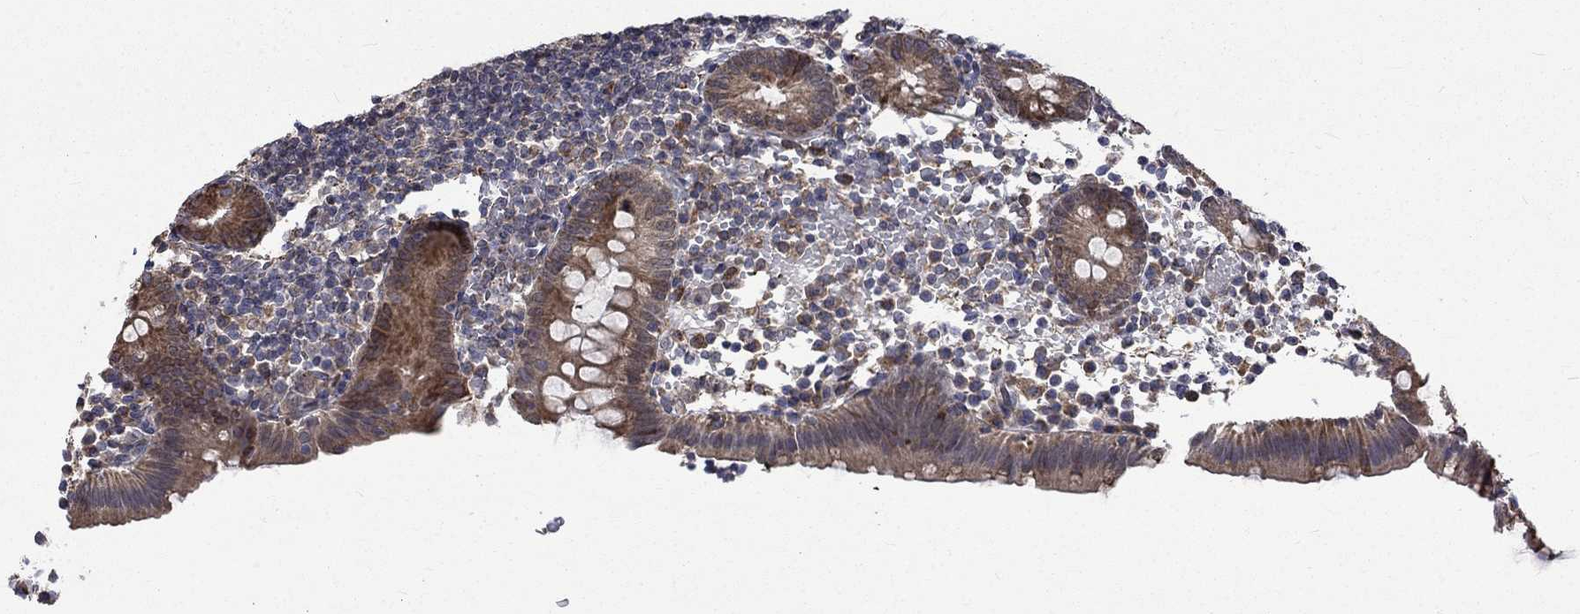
{"staining": {"intensity": "moderate", "quantity": ">75%", "location": "cytoplasmic/membranous"}, "tissue": "appendix", "cell_type": "Glandular cells", "image_type": "normal", "snomed": [{"axis": "morphology", "description": "Normal tissue, NOS"}, {"axis": "topography", "description": "Appendix"}], "caption": "An immunohistochemistry histopathology image of unremarkable tissue is shown. Protein staining in brown shows moderate cytoplasmic/membranous positivity in appendix within glandular cells. Immunohistochemistry (ihc) stains the protein in brown and the nuclei are stained blue.", "gene": "ESRRA", "patient": {"sex": "female", "age": 40}}